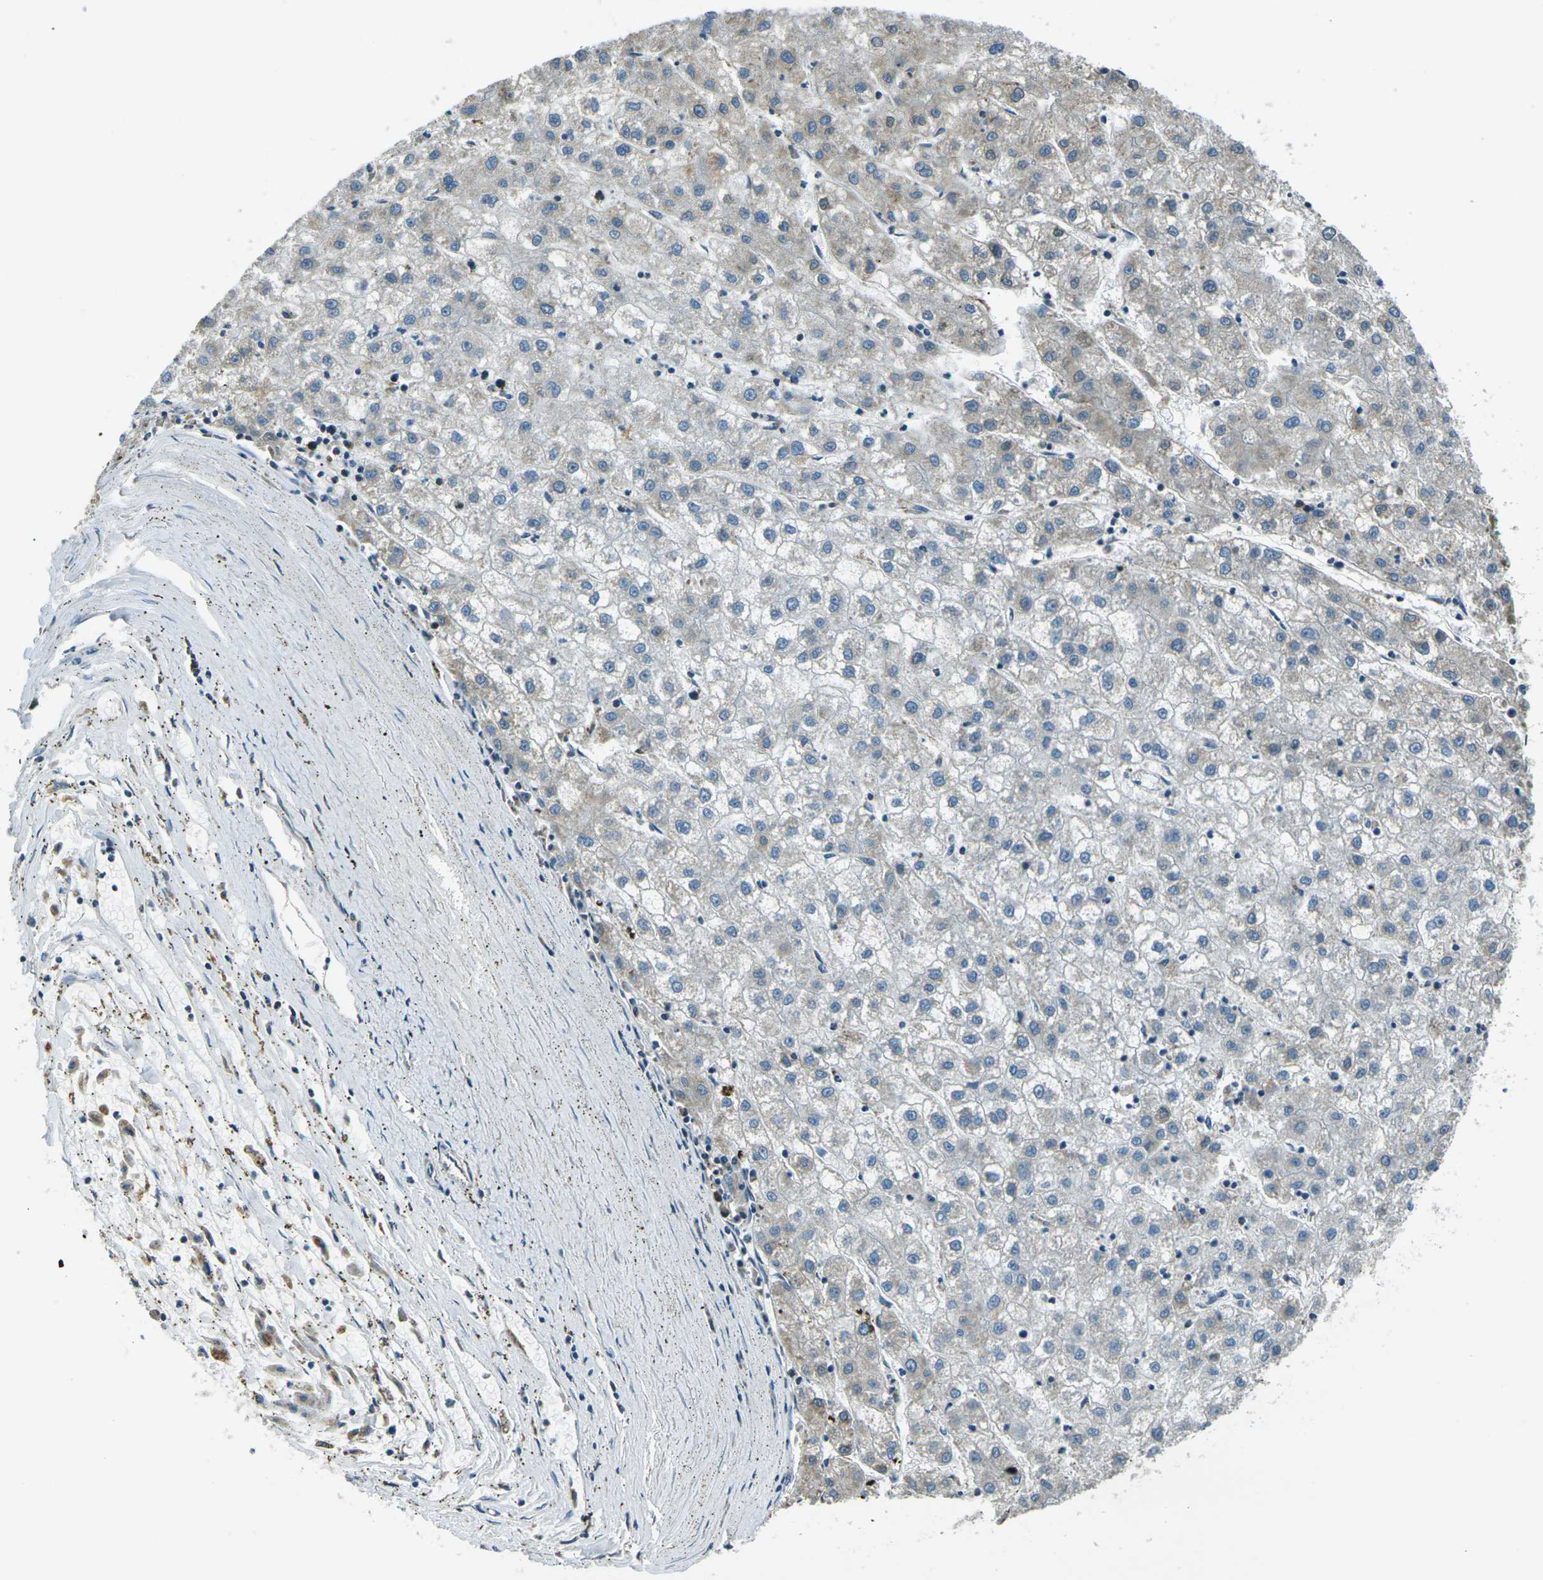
{"staining": {"intensity": "weak", "quantity": "<25%", "location": "cytoplasmic/membranous"}, "tissue": "liver cancer", "cell_type": "Tumor cells", "image_type": "cancer", "snomed": [{"axis": "morphology", "description": "Carcinoma, Hepatocellular, NOS"}, {"axis": "topography", "description": "Liver"}], "caption": "An image of liver hepatocellular carcinoma stained for a protein exhibits no brown staining in tumor cells.", "gene": "IRF3", "patient": {"sex": "male", "age": 72}}